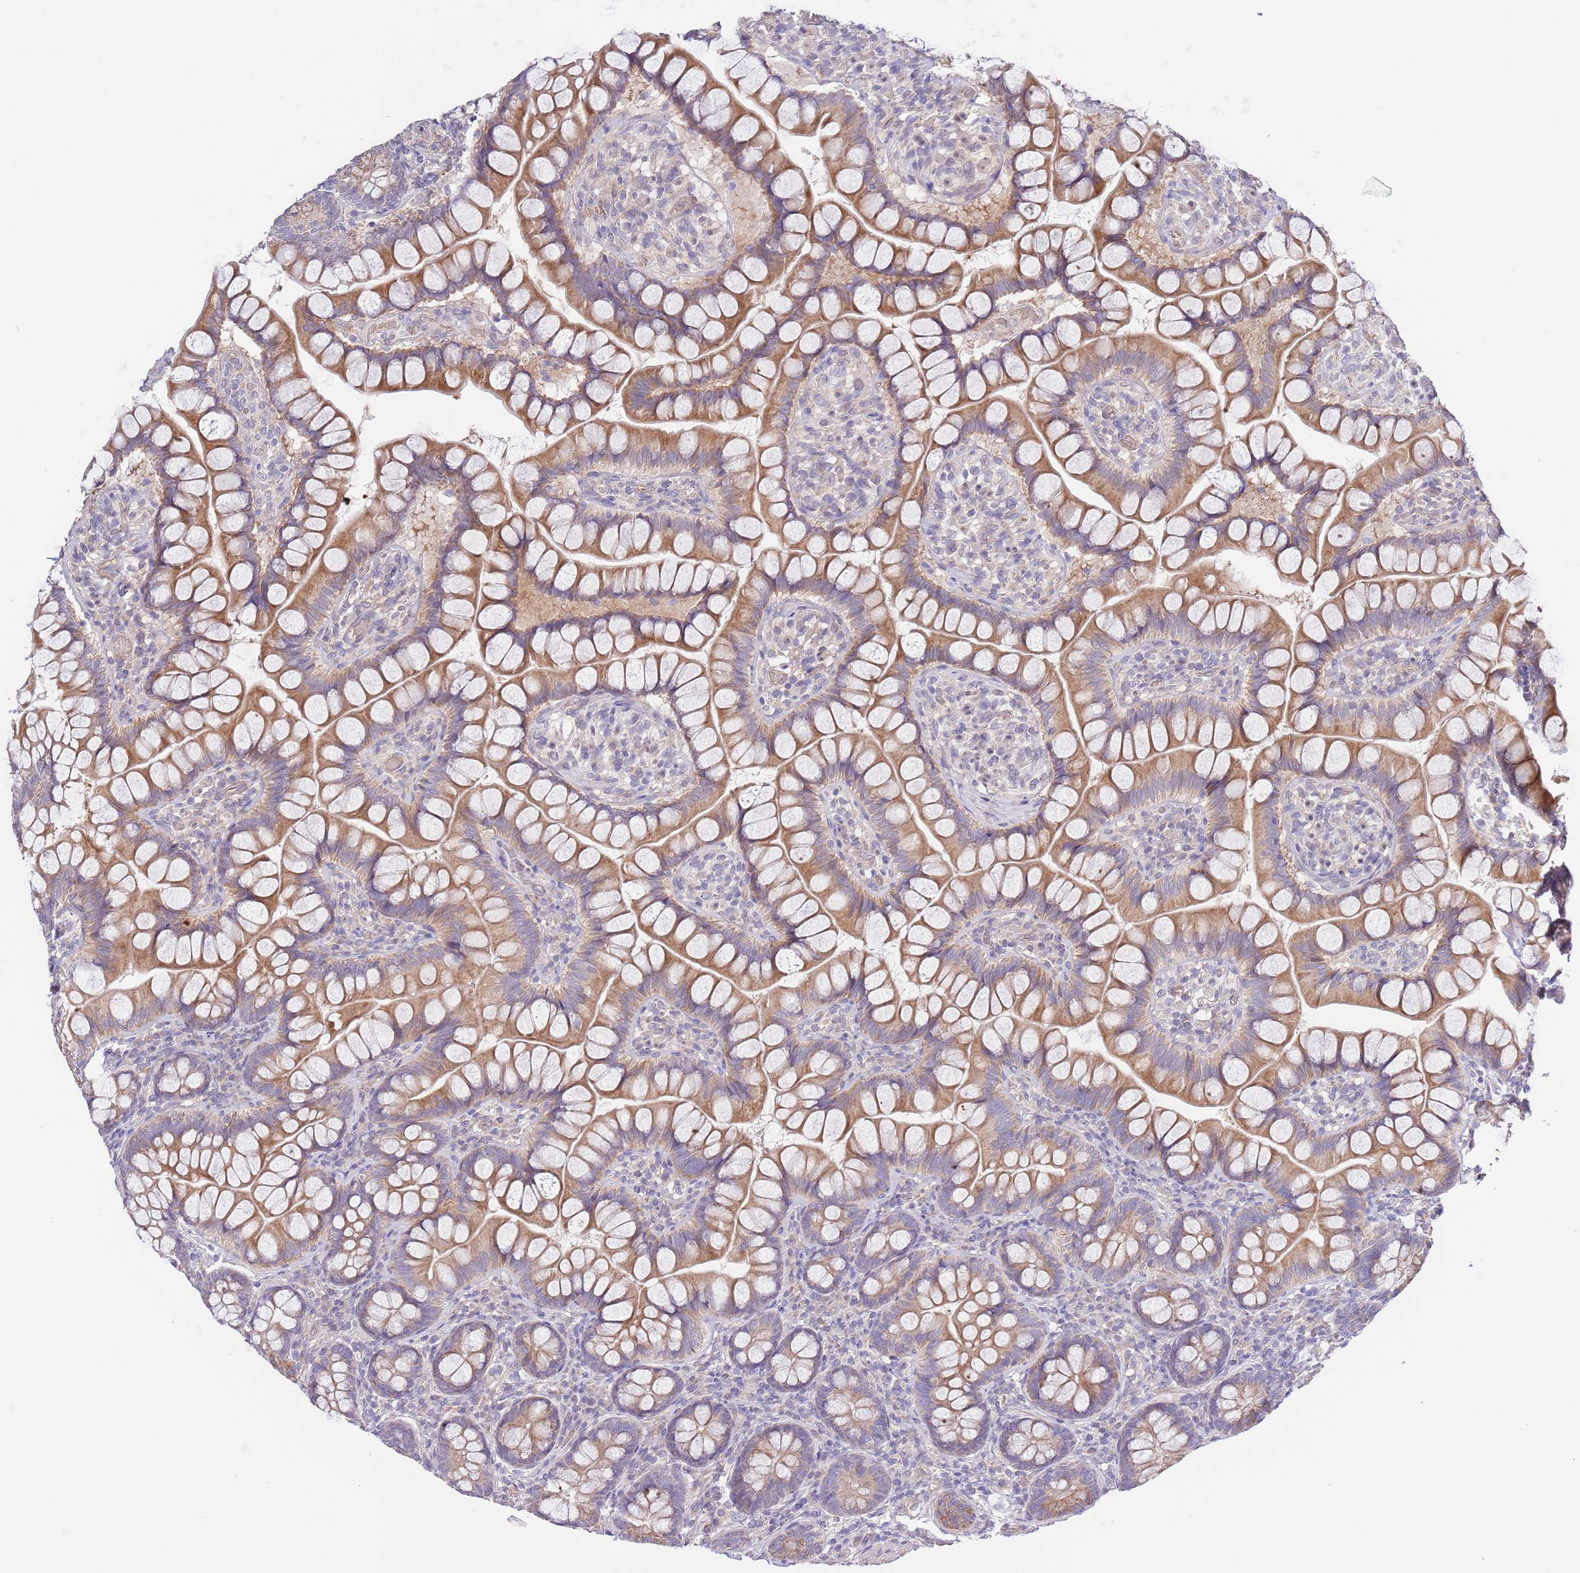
{"staining": {"intensity": "moderate", "quantity": ">75%", "location": "cytoplasmic/membranous"}, "tissue": "small intestine", "cell_type": "Glandular cells", "image_type": "normal", "snomed": [{"axis": "morphology", "description": "Normal tissue, NOS"}, {"axis": "topography", "description": "Small intestine"}], "caption": "Protein staining of normal small intestine displays moderate cytoplasmic/membranous expression in approximately >75% of glandular cells. (brown staining indicates protein expression, while blue staining denotes nuclei).", "gene": "LIPJ", "patient": {"sex": "male", "age": 70}}